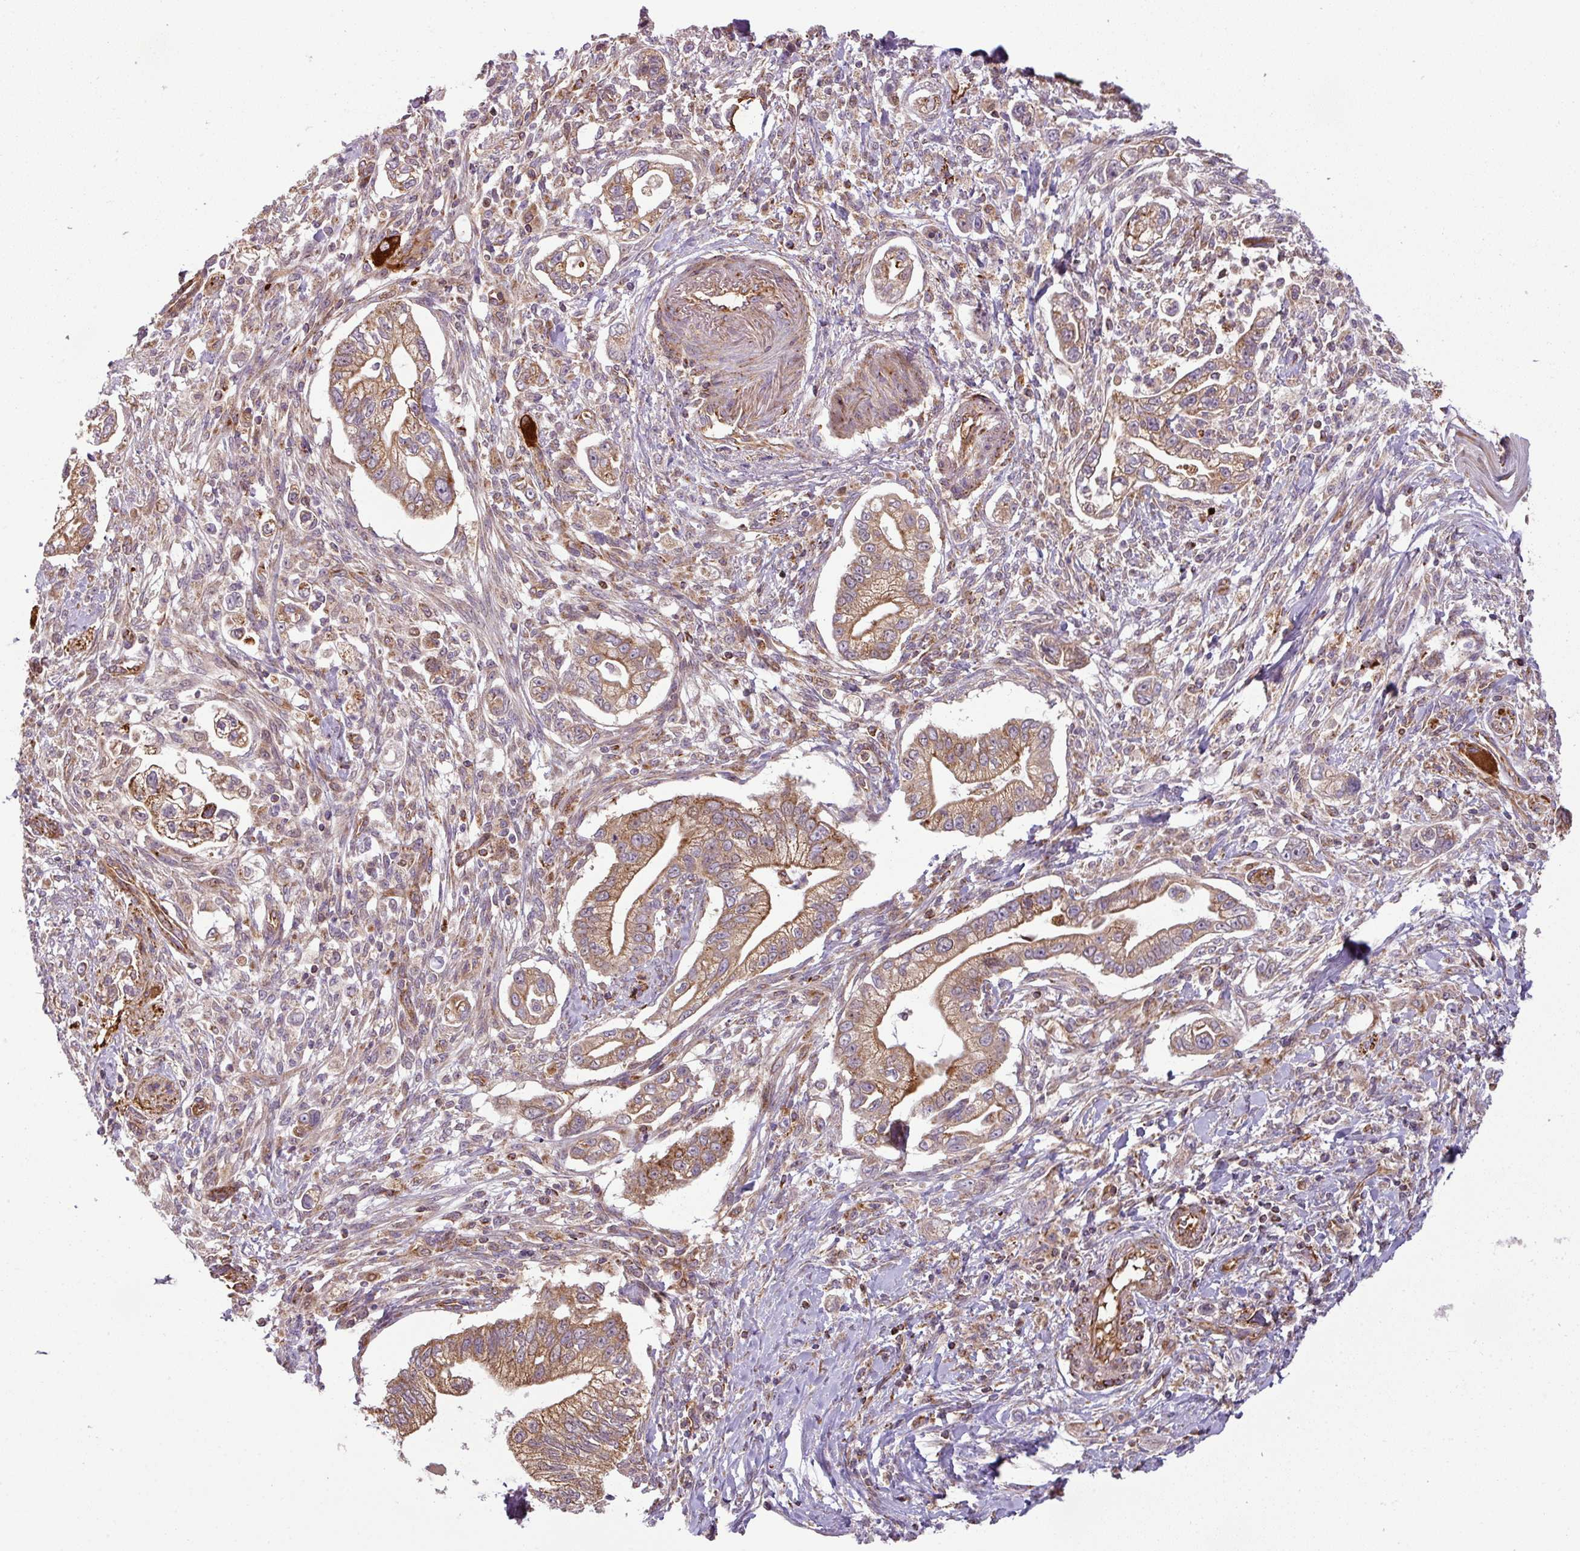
{"staining": {"intensity": "moderate", "quantity": ">75%", "location": "cytoplasmic/membranous"}, "tissue": "pancreatic cancer", "cell_type": "Tumor cells", "image_type": "cancer", "snomed": [{"axis": "morphology", "description": "Adenocarcinoma, NOS"}, {"axis": "topography", "description": "Pancreas"}], "caption": "This is an image of IHC staining of pancreatic adenocarcinoma, which shows moderate staining in the cytoplasmic/membranous of tumor cells.", "gene": "PRELID3B", "patient": {"sex": "male", "age": 70}}